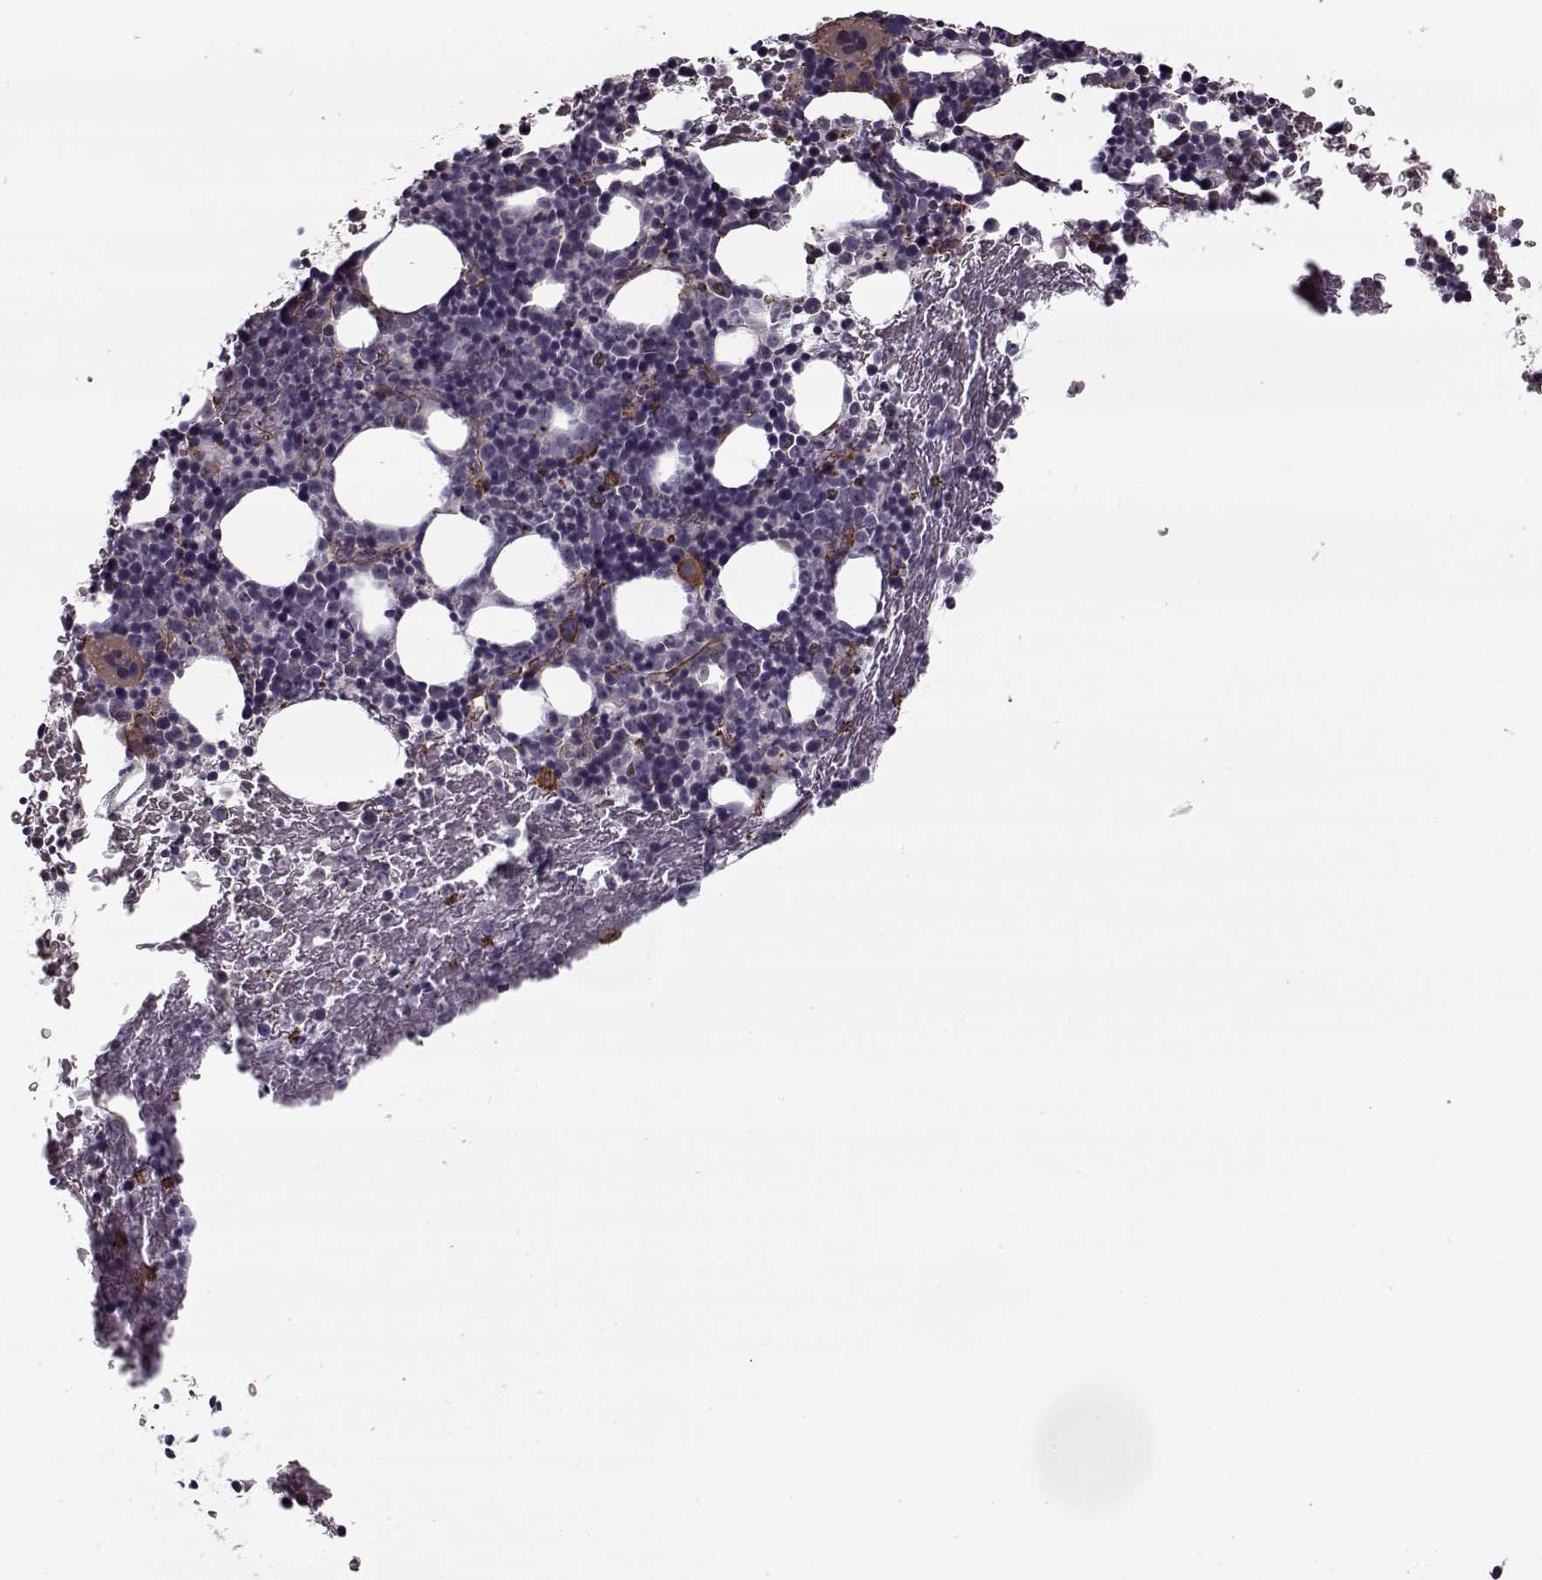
{"staining": {"intensity": "moderate", "quantity": "<25%", "location": "cytoplasmic/membranous"}, "tissue": "bone marrow", "cell_type": "Hematopoietic cells", "image_type": "normal", "snomed": [{"axis": "morphology", "description": "Normal tissue, NOS"}, {"axis": "topography", "description": "Bone marrow"}], "caption": "This is a photomicrograph of IHC staining of benign bone marrow, which shows moderate expression in the cytoplasmic/membranous of hematopoietic cells.", "gene": "PNMT", "patient": {"sex": "male", "age": 72}}